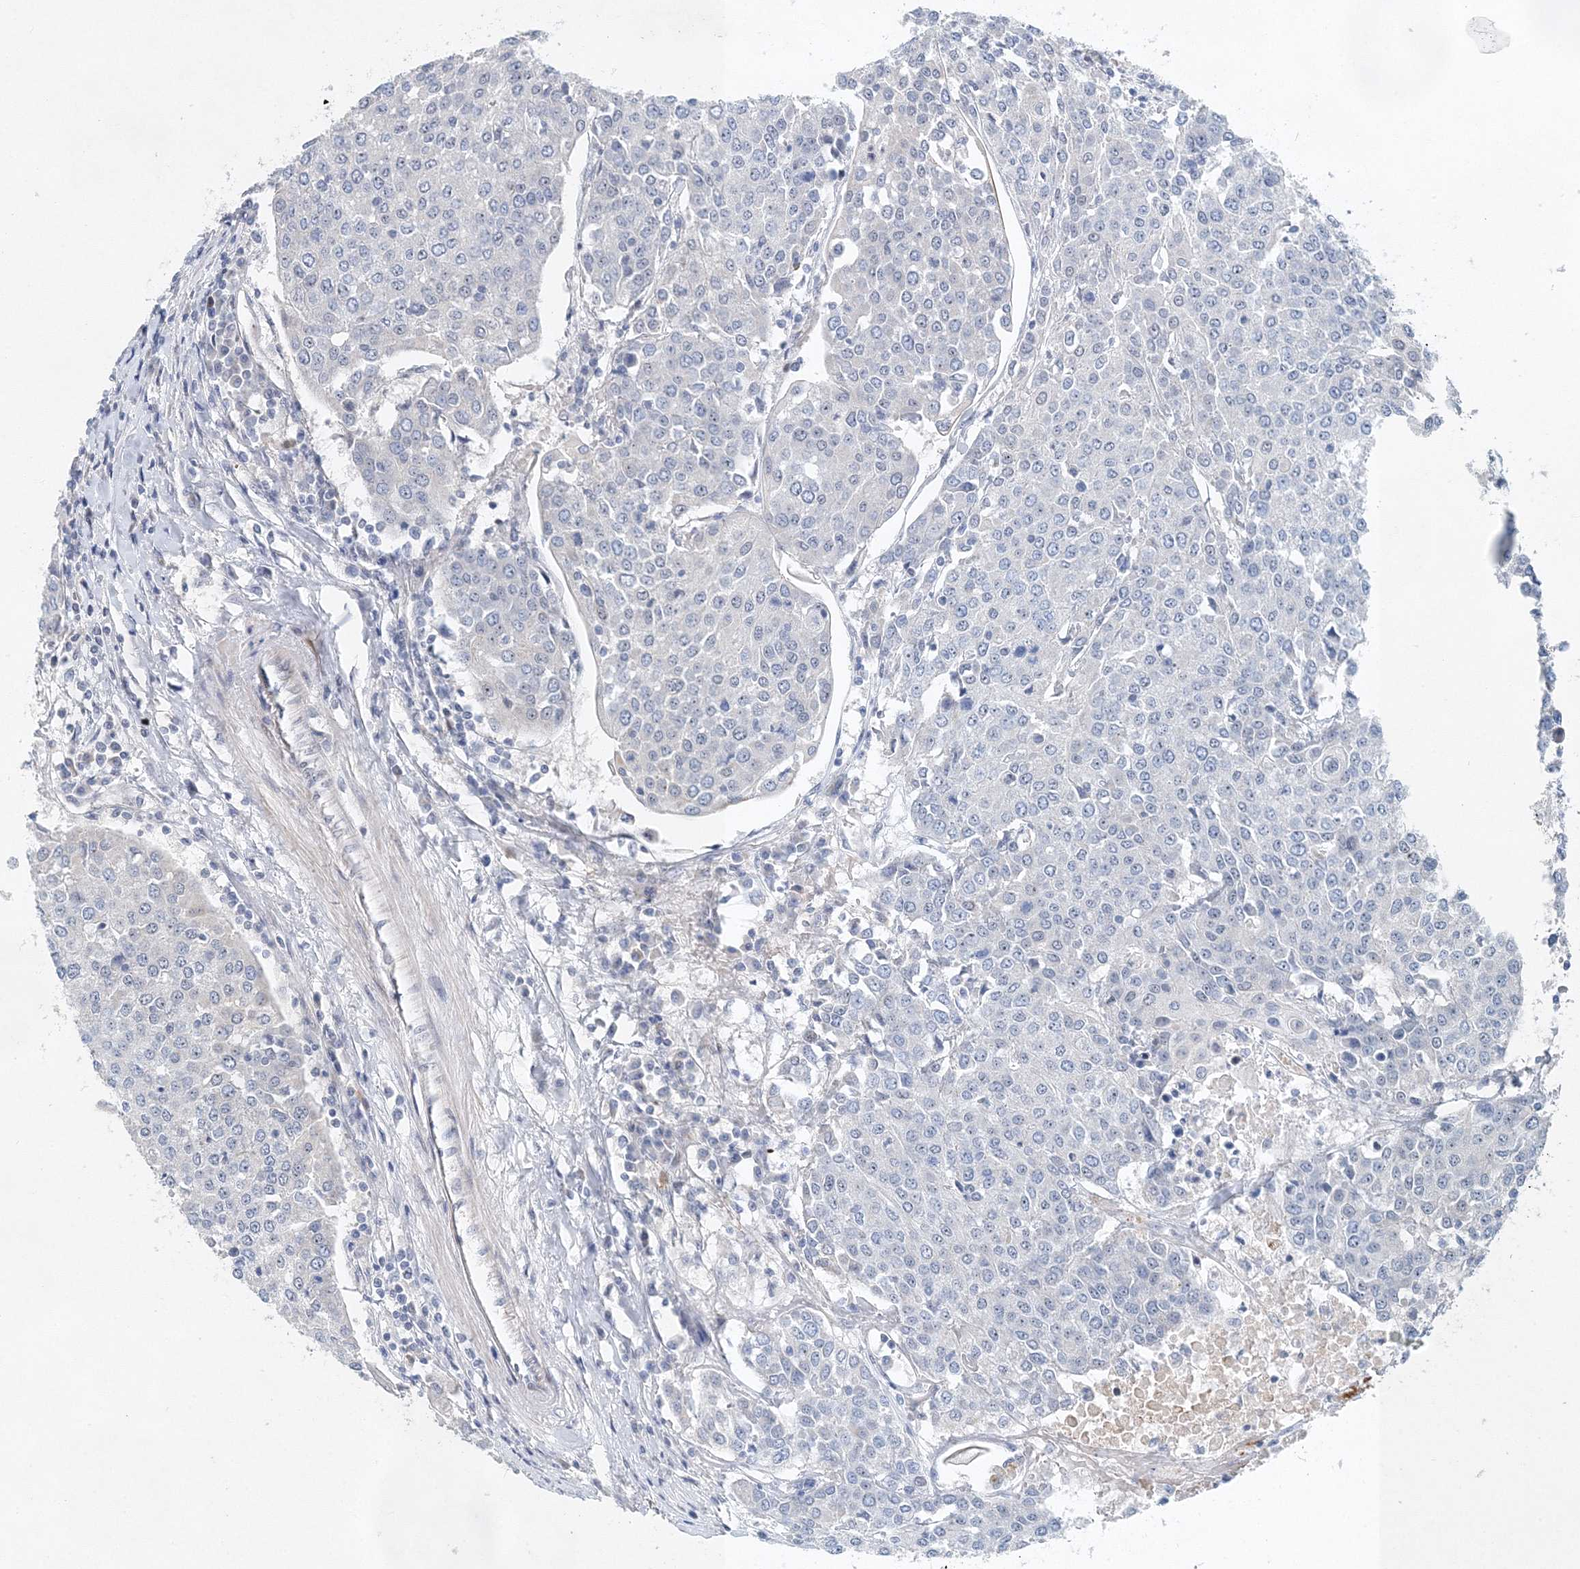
{"staining": {"intensity": "negative", "quantity": "none", "location": "none"}, "tissue": "urothelial cancer", "cell_type": "Tumor cells", "image_type": "cancer", "snomed": [{"axis": "morphology", "description": "Urothelial carcinoma, High grade"}, {"axis": "topography", "description": "Urinary bladder"}], "caption": "Immunohistochemistry of high-grade urothelial carcinoma displays no positivity in tumor cells.", "gene": "UIMC1", "patient": {"sex": "female", "age": 85}}